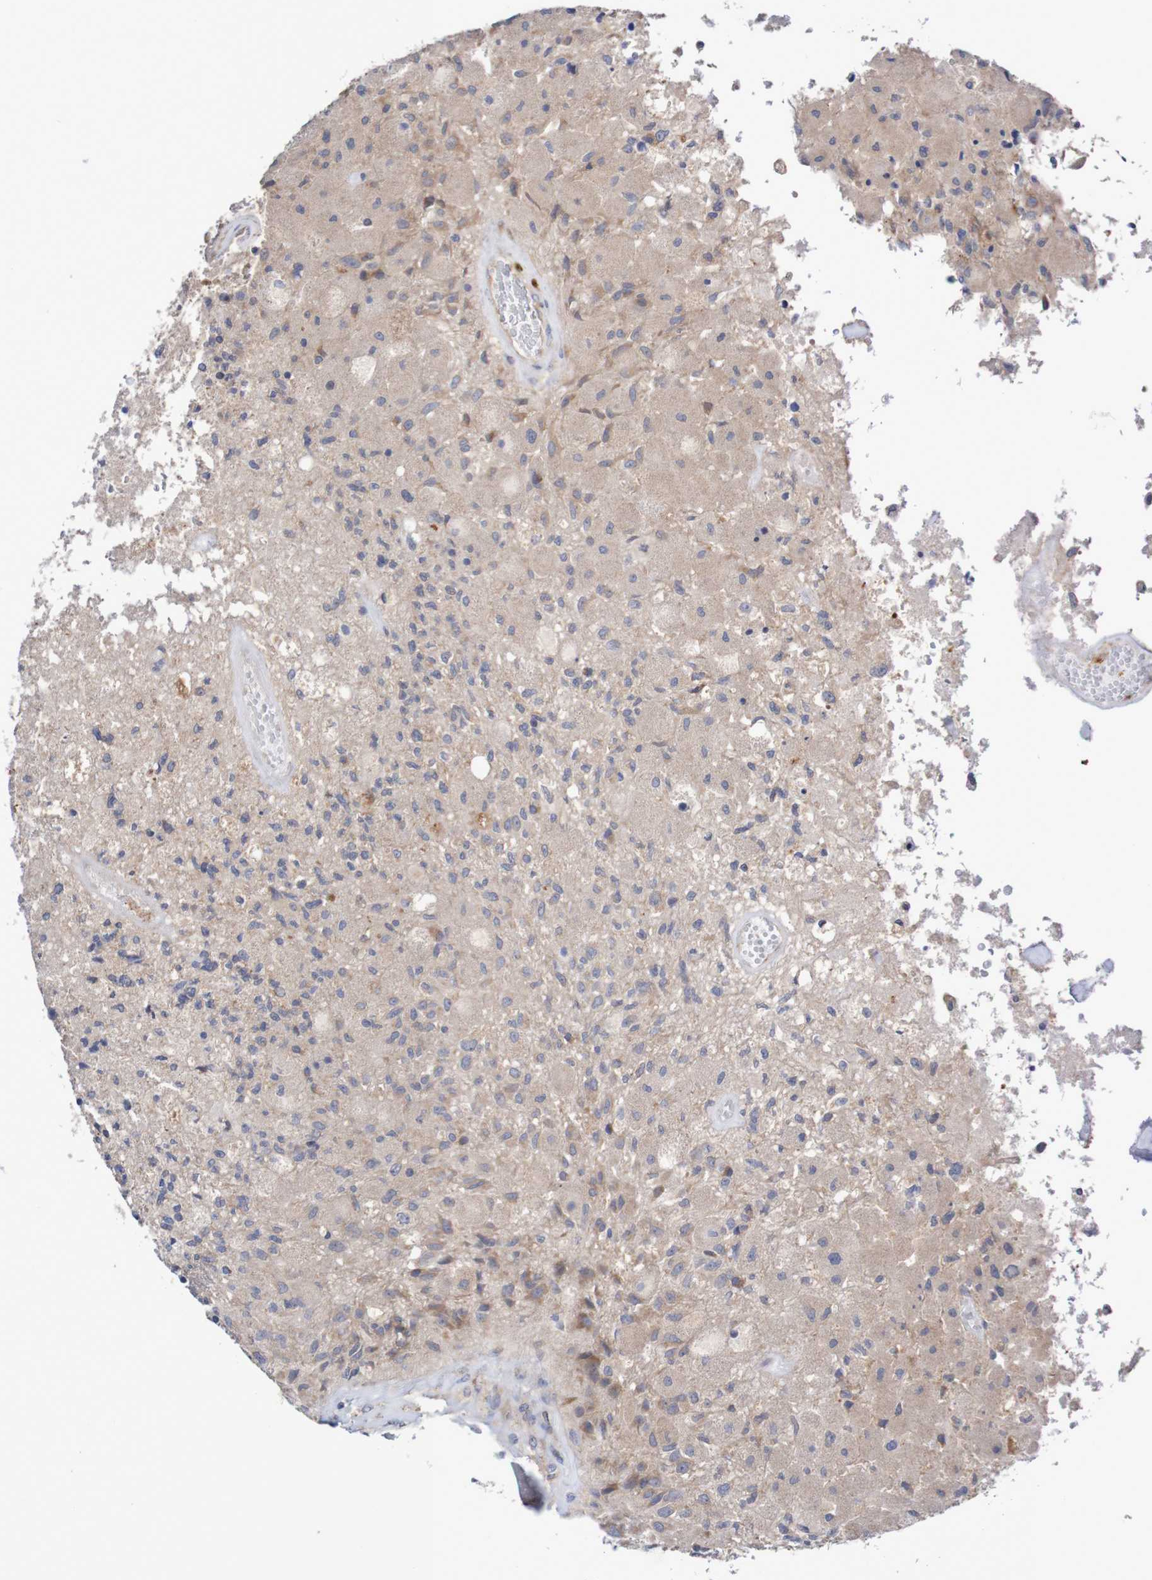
{"staining": {"intensity": "weak", "quantity": "25%-75%", "location": "cytoplasmic/membranous"}, "tissue": "glioma", "cell_type": "Tumor cells", "image_type": "cancer", "snomed": [{"axis": "morphology", "description": "Normal tissue, NOS"}, {"axis": "morphology", "description": "Glioma, malignant, High grade"}, {"axis": "topography", "description": "Cerebral cortex"}], "caption": "Immunohistochemistry (IHC) histopathology image of human glioma stained for a protein (brown), which exhibits low levels of weak cytoplasmic/membranous expression in approximately 25%-75% of tumor cells.", "gene": "PARP4", "patient": {"sex": "male", "age": 77}}